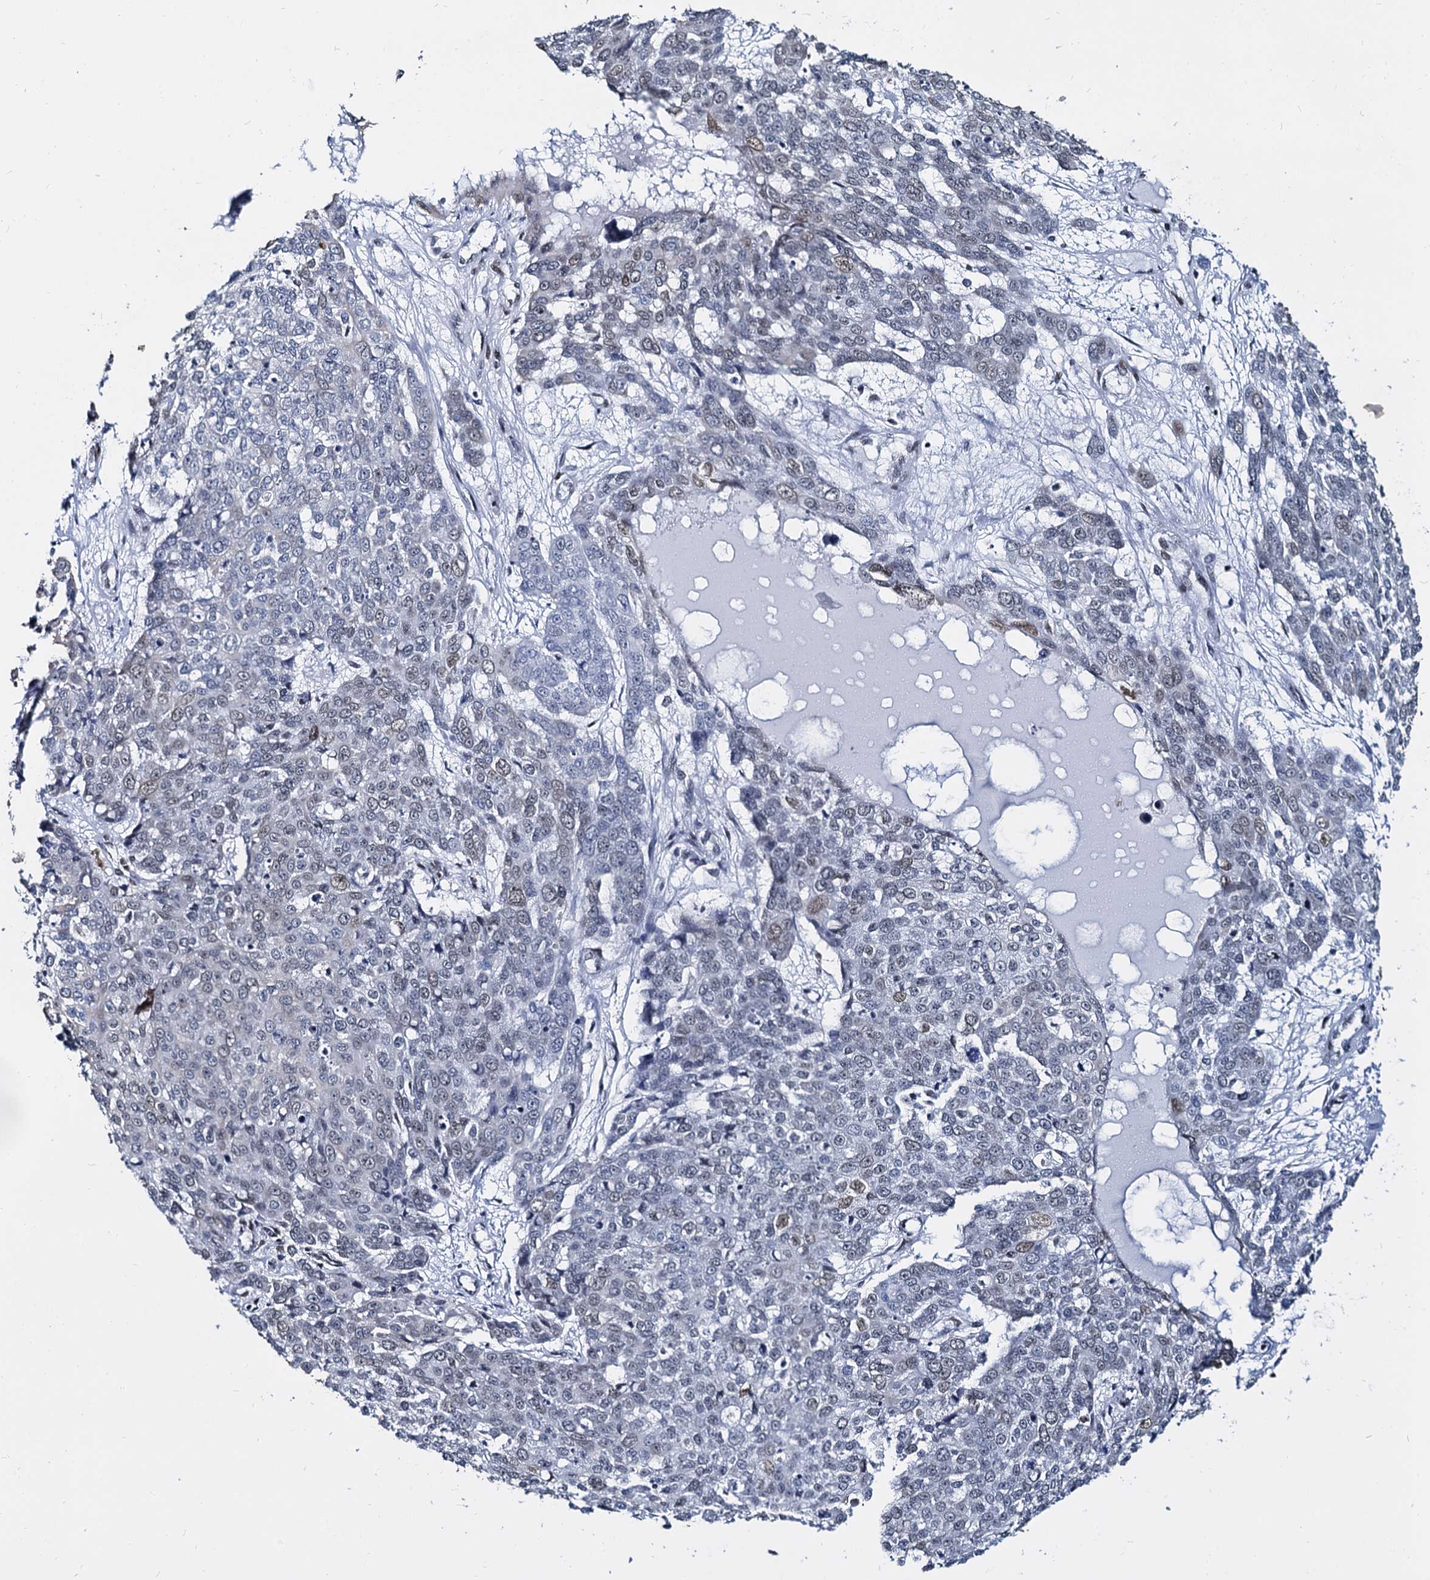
{"staining": {"intensity": "weak", "quantity": "<25%", "location": "nuclear"}, "tissue": "skin cancer", "cell_type": "Tumor cells", "image_type": "cancer", "snomed": [{"axis": "morphology", "description": "Squamous cell carcinoma, NOS"}, {"axis": "topography", "description": "Skin"}], "caption": "This is an immunohistochemistry image of human skin cancer. There is no staining in tumor cells.", "gene": "CMAS", "patient": {"sex": "male", "age": 71}}